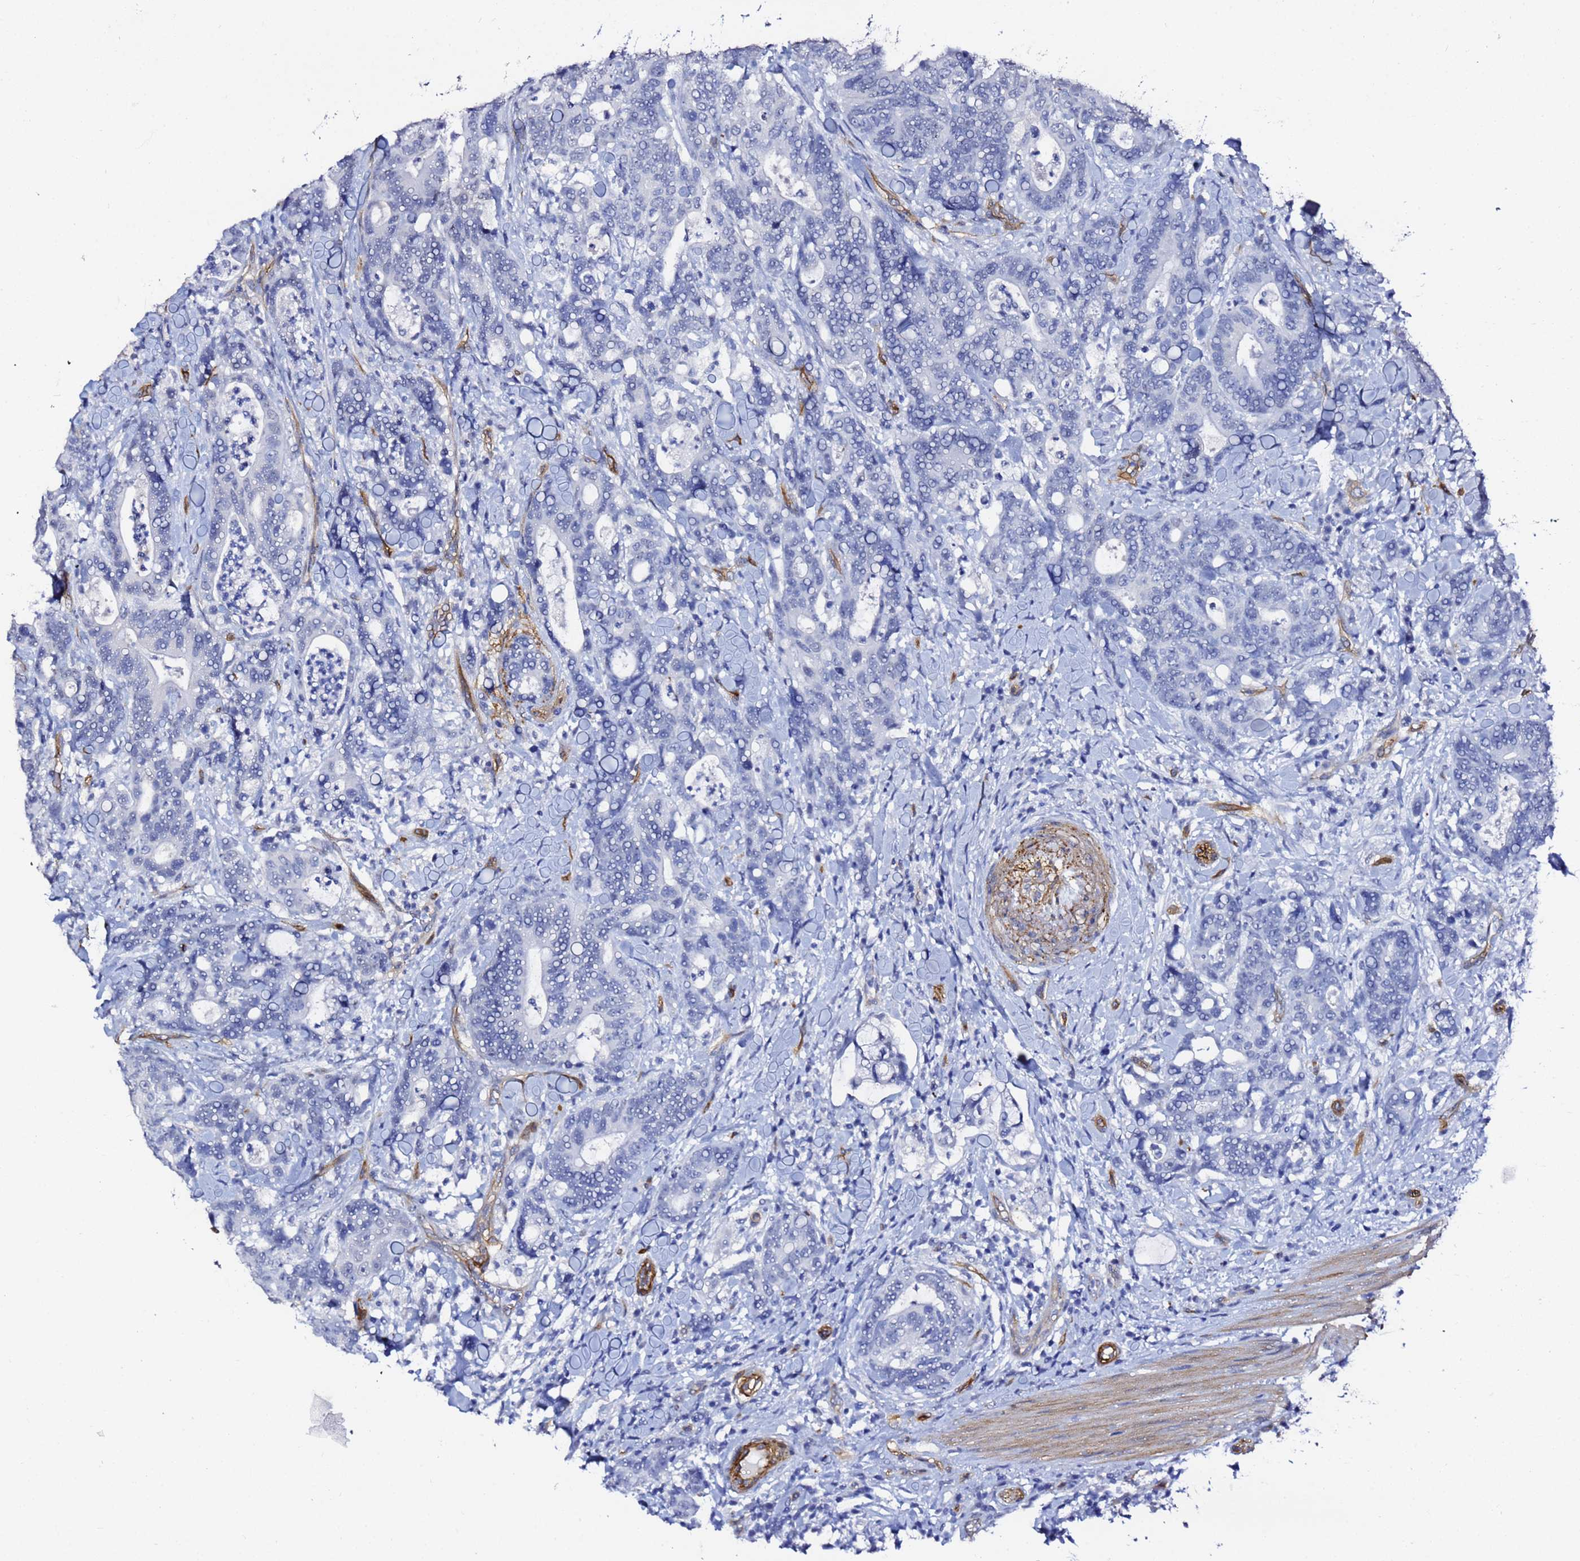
{"staining": {"intensity": "negative", "quantity": "none", "location": "none"}, "tissue": "colorectal cancer", "cell_type": "Tumor cells", "image_type": "cancer", "snomed": [{"axis": "morphology", "description": "Adenocarcinoma, NOS"}, {"axis": "topography", "description": "Colon"}], "caption": "Colorectal adenocarcinoma was stained to show a protein in brown. There is no significant positivity in tumor cells.", "gene": "DEFB104A", "patient": {"sex": "female", "age": 82}}